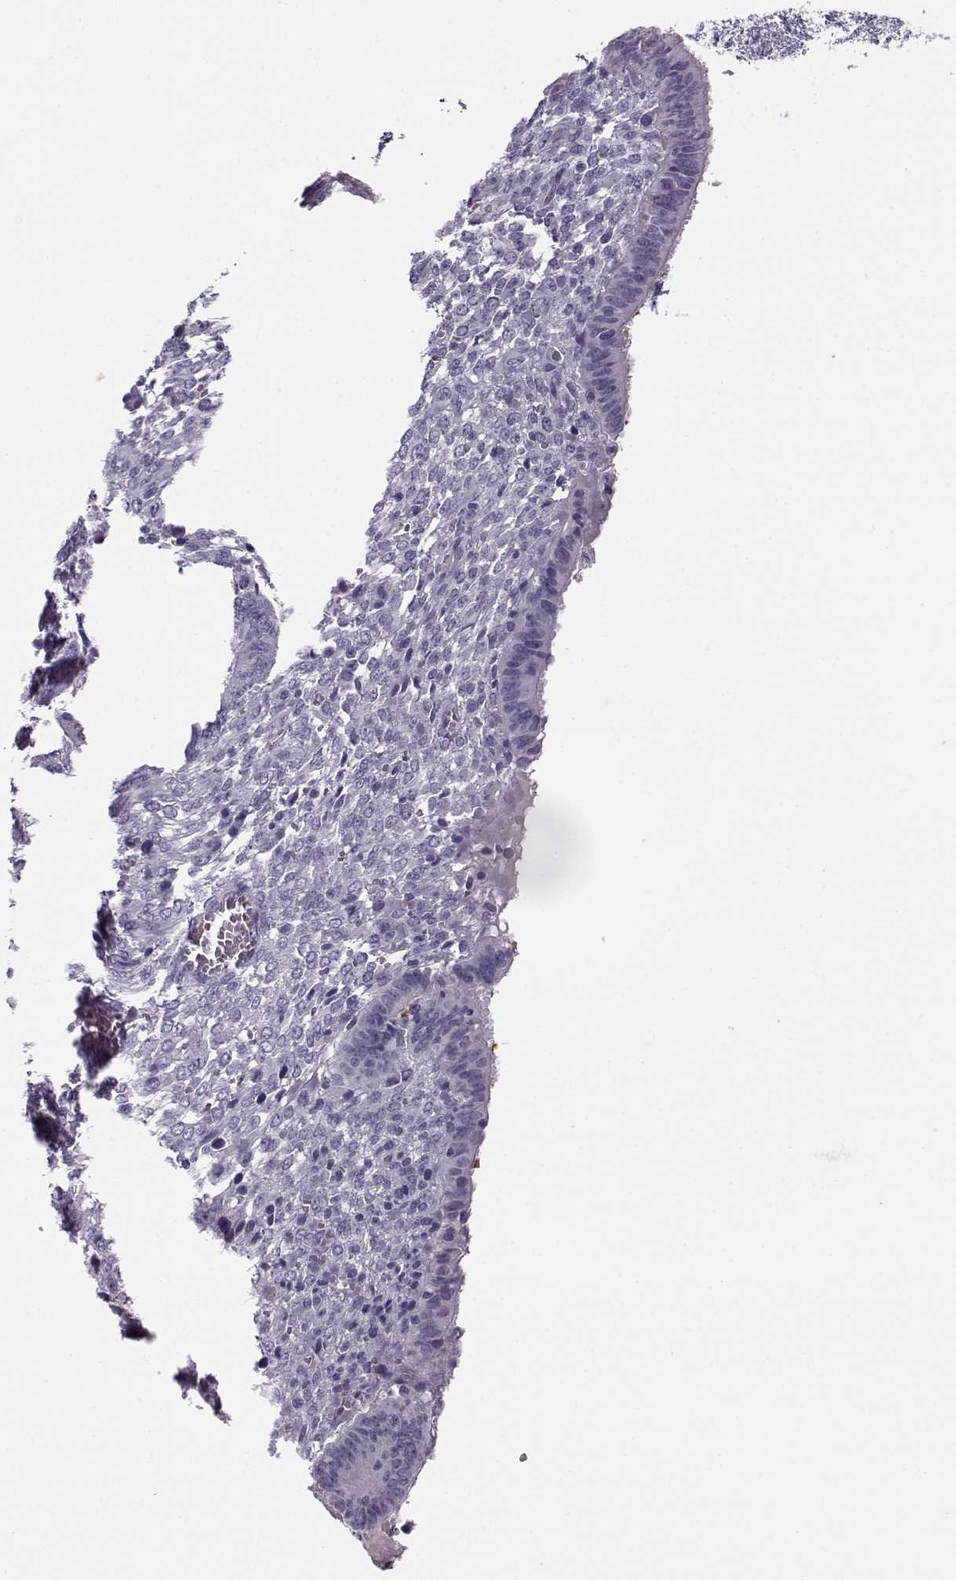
{"staining": {"intensity": "negative", "quantity": "none", "location": "none"}, "tissue": "endometrium", "cell_type": "Cells in endometrial stroma", "image_type": "normal", "snomed": [{"axis": "morphology", "description": "Normal tissue, NOS"}, {"axis": "topography", "description": "Endometrium"}], "caption": "High magnification brightfield microscopy of benign endometrium stained with DAB (3,3'-diaminobenzidine) (brown) and counterstained with hematoxylin (blue): cells in endometrial stroma show no significant positivity.", "gene": "CFAP77", "patient": {"sex": "female", "age": 42}}